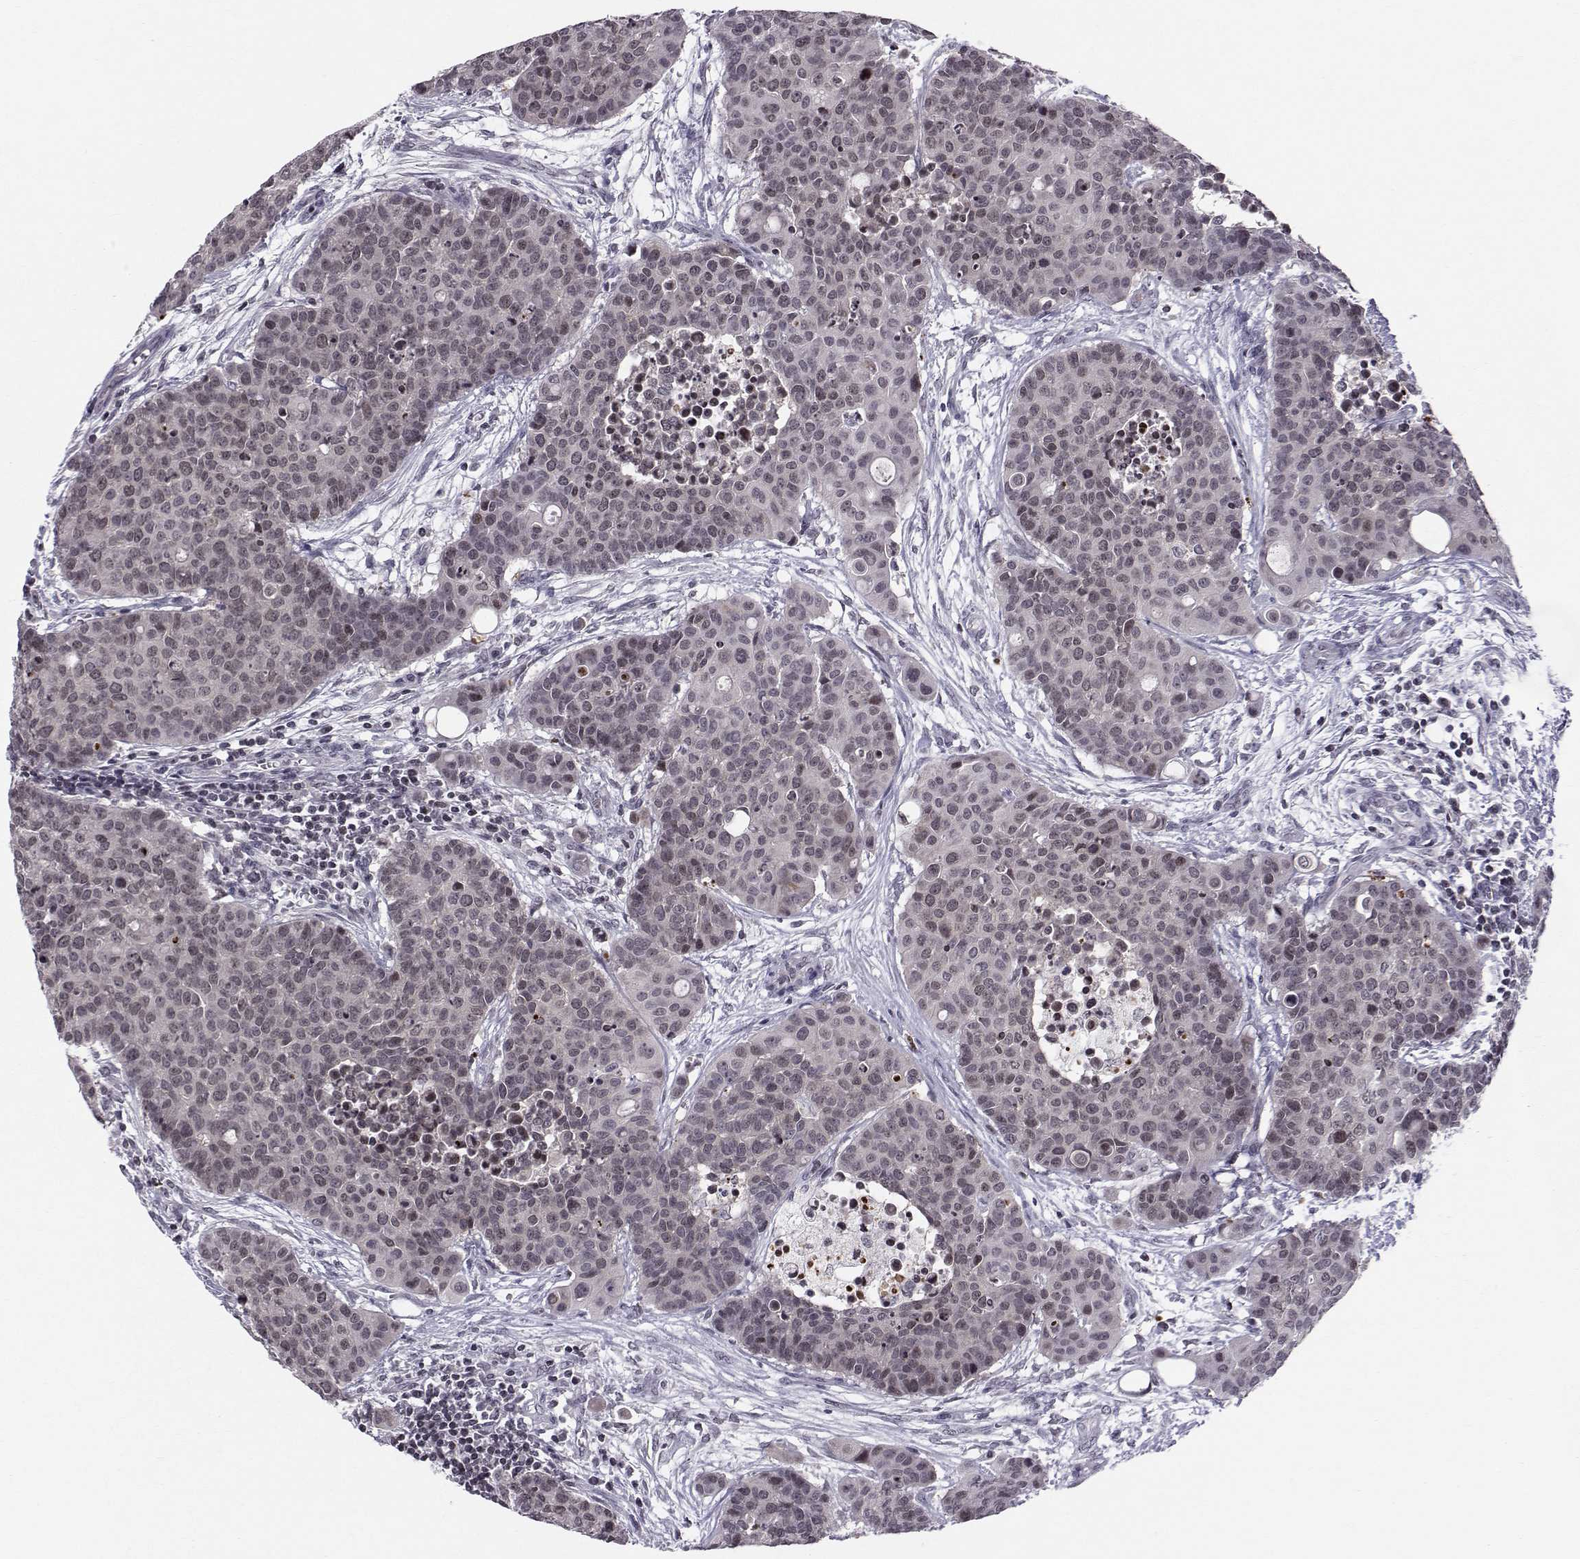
{"staining": {"intensity": "negative", "quantity": "none", "location": "none"}, "tissue": "carcinoid", "cell_type": "Tumor cells", "image_type": "cancer", "snomed": [{"axis": "morphology", "description": "Carcinoid, malignant, NOS"}, {"axis": "topography", "description": "Colon"}], "caption": "Protein analysis of carcinoid shows no significant positivity in tumor cells.", "gene": "MARCHF4", "patient": {"sex": "male", "age": 81}}